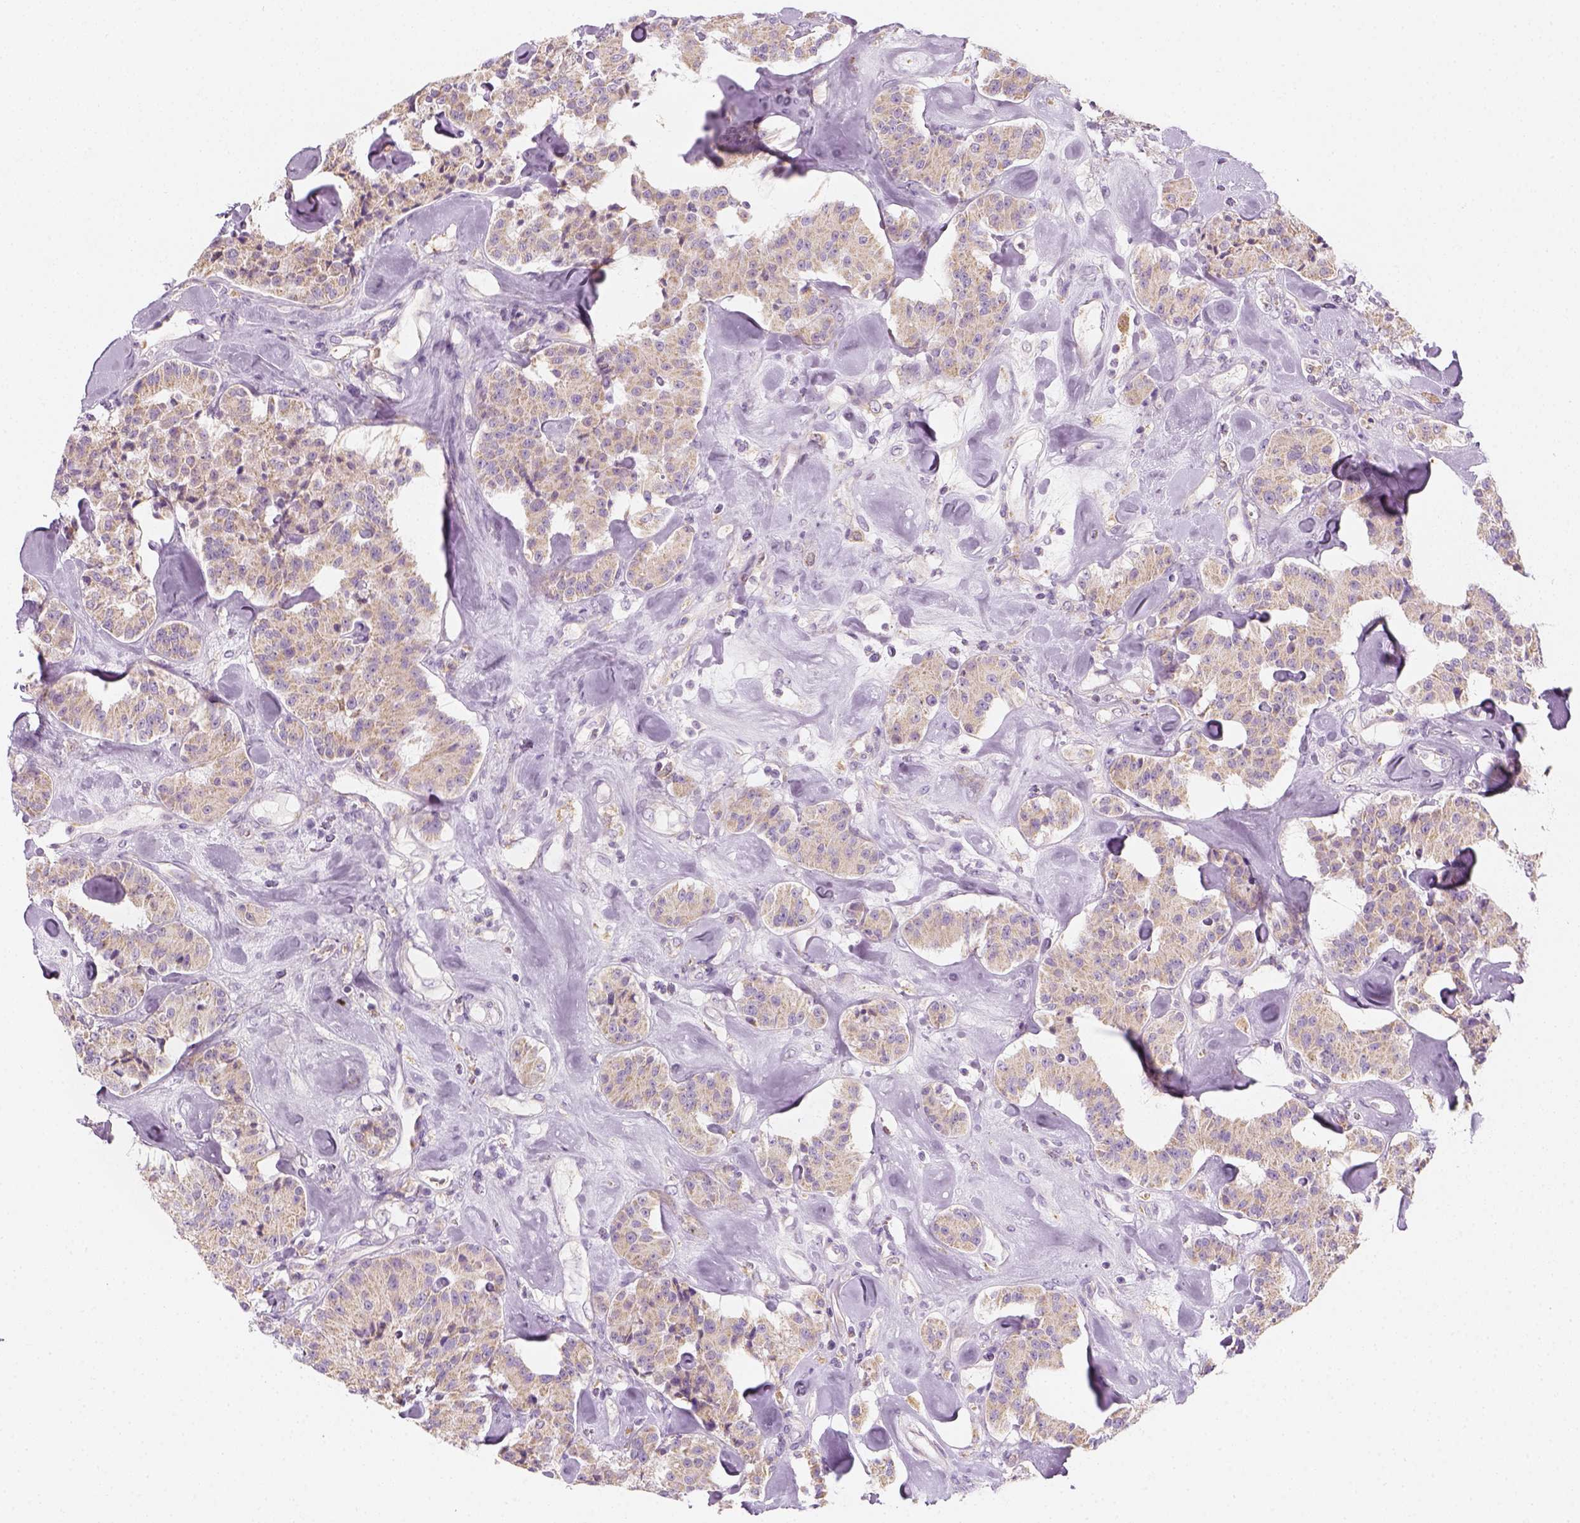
{"staining": {"intensity": "weak", "quantity": ">75%", "location": "cytoplasmic/membranous"}, "tissue": "carcinoid", "cell_type": "Tumor cells", "image_type": "cancer", "snomed": [{"axis": "morphology", "description": "Carcinoid, malignant, NOS"}, {"axis": "topography", "description": "Pancreas"}], "caption": "Immunohistochemical staining of malignant carcinoid shows weak cytoplasmic/membranous protein expression in approximately >75% of tumor cells.", "gene": "AWAT2", "patient": {"sex": "male", "age": 41}}